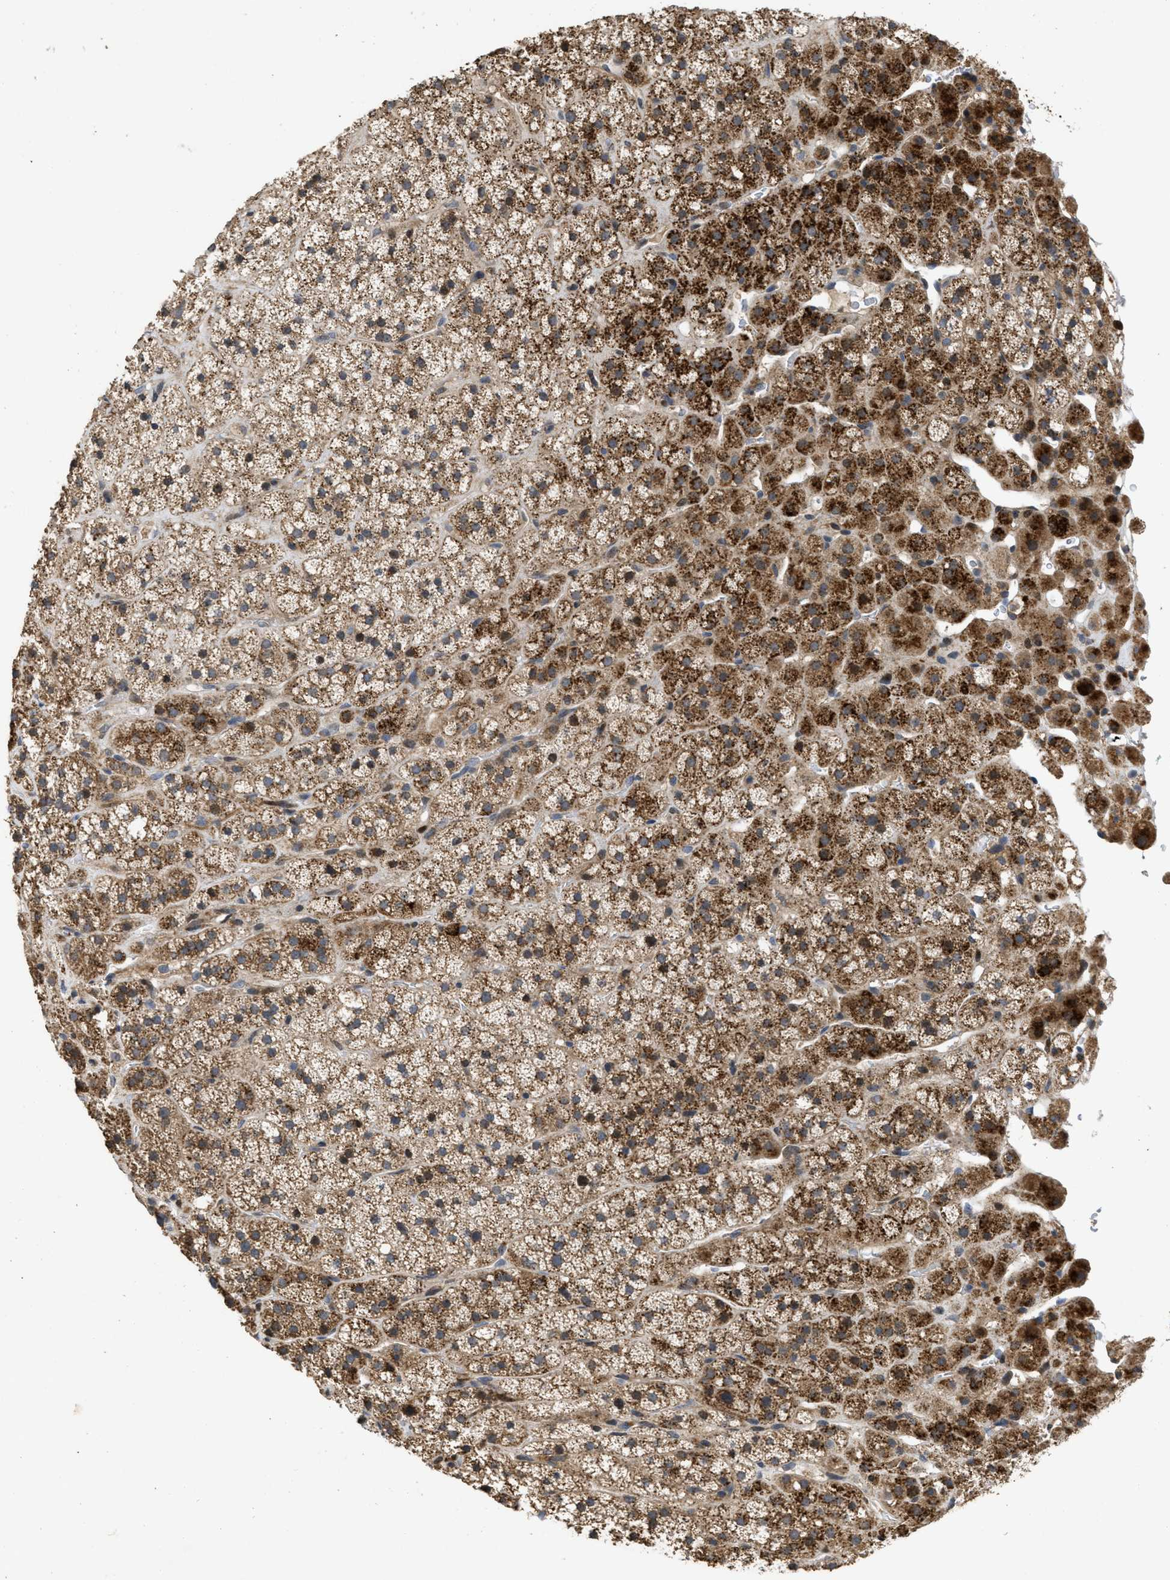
{"staining": {"intensity": "strong", "quantity": ">75%", "location": "cytoplasmic/membranous"}, "tissue": "adrenal gland", "cell_type": "Glandular cells", "image_type": "normal", "snomed": [{"axis": "morphology", "description": "Normal tissue, NOS"}, {"axis": "topography", "description": "Adrenal gland"}], "caption": "The histopathology image shows staining of normal adrenal gland, revealing strong cytoplasmic/membranous protein positivity (brown color) within glandular cells.", "gene": "CBR3", "patient": {"sex": "male", "age": 56}}